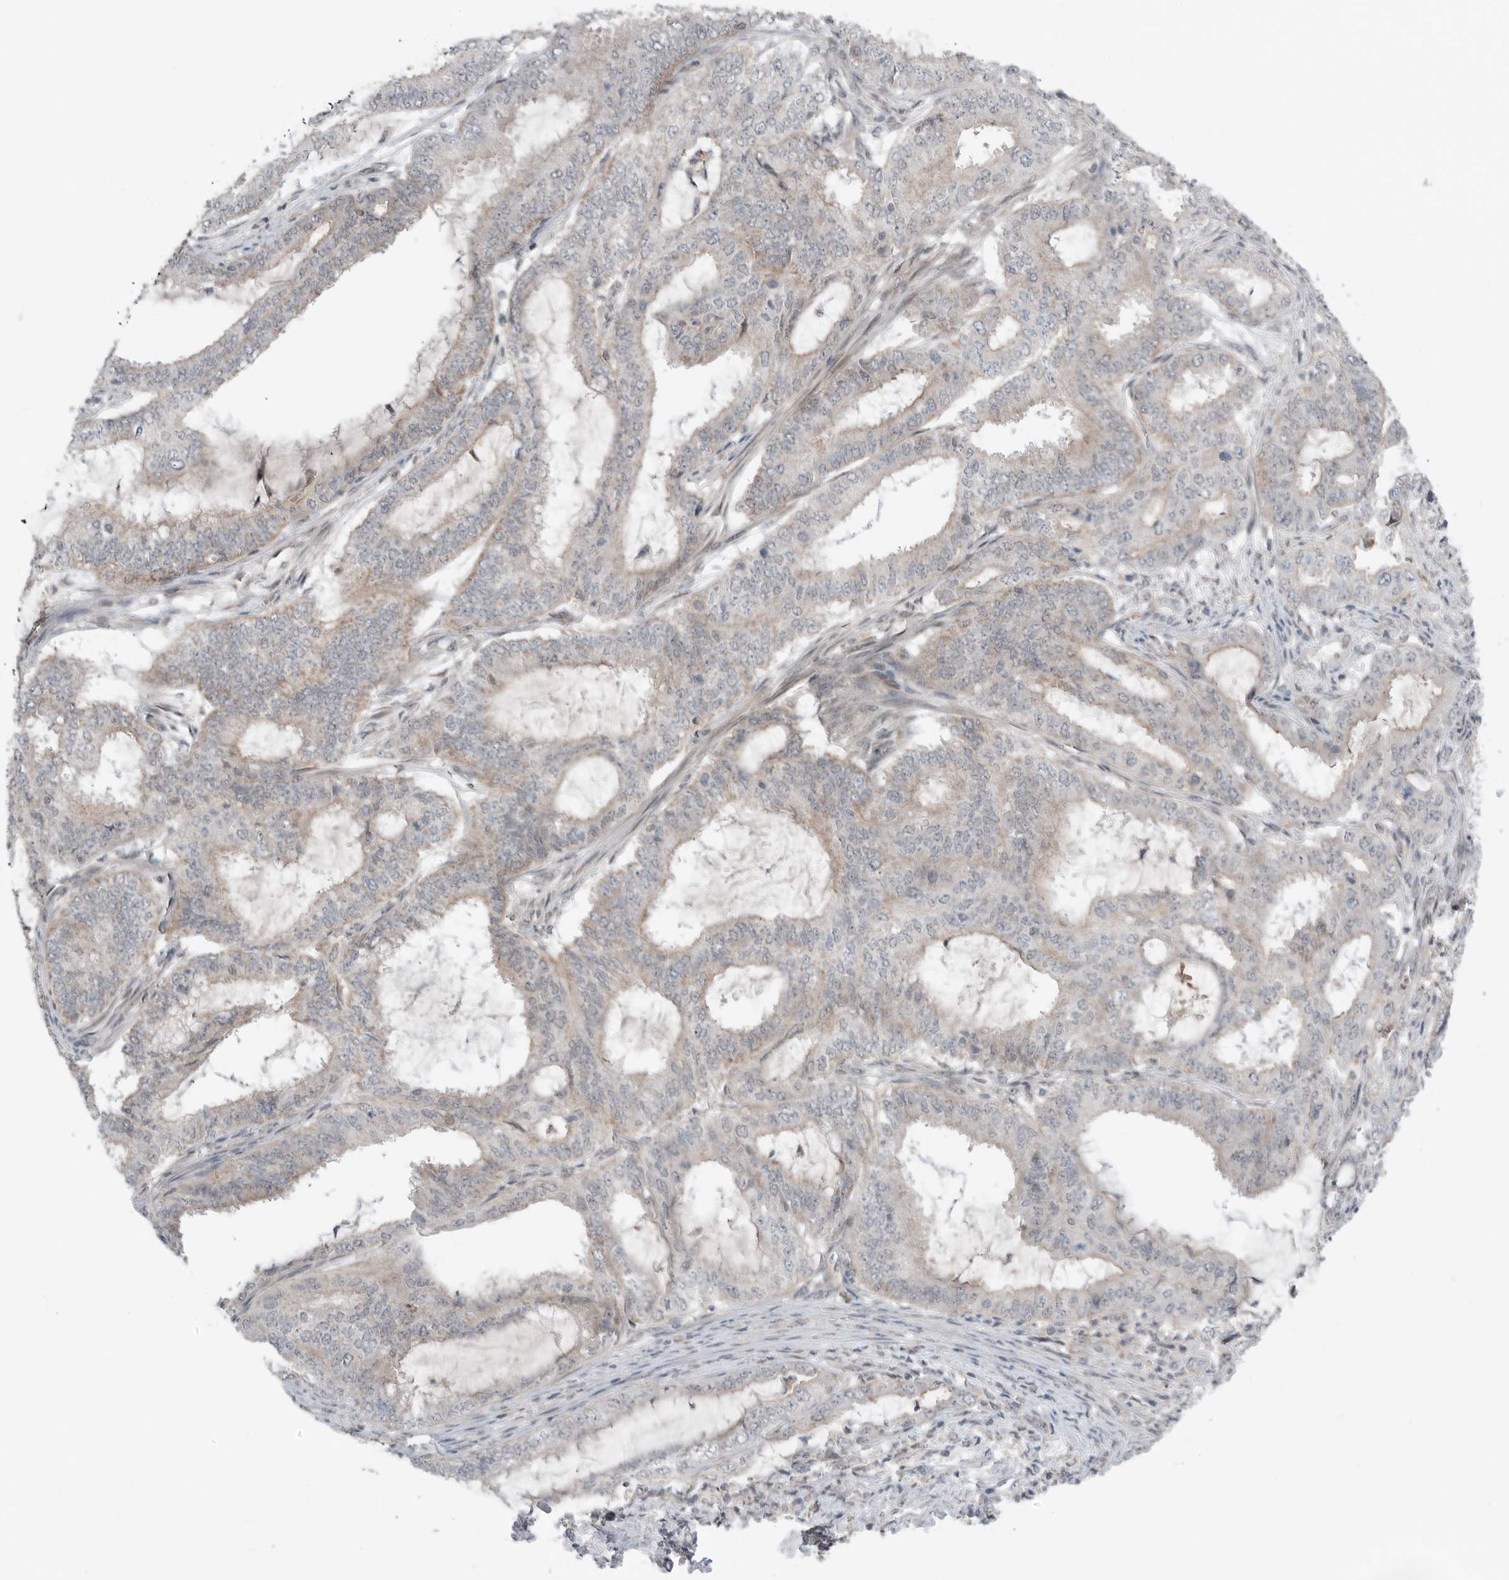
{"staining": {"intensity": "weak", "quantity": "25%-75%", "location": "cytoplasmic/membranous"}, "tissue": "endometrial cancer", "cell_type": "Tumor cells", "image_type": "cancer", "snomed": [{"axis": "morphology", "description": "Adenocarcinoma, NOS"}, {"axis": "topography", "description": "Endometrium"}], "caption": "Protein staining shows weak cytoplasmic/membranous staining in about 25%-75% of tumor cells in endometrial cancer (adenocarcinoma).", "gene": "NTAQ1", "patient": {"sex": "female", "age": 51}}